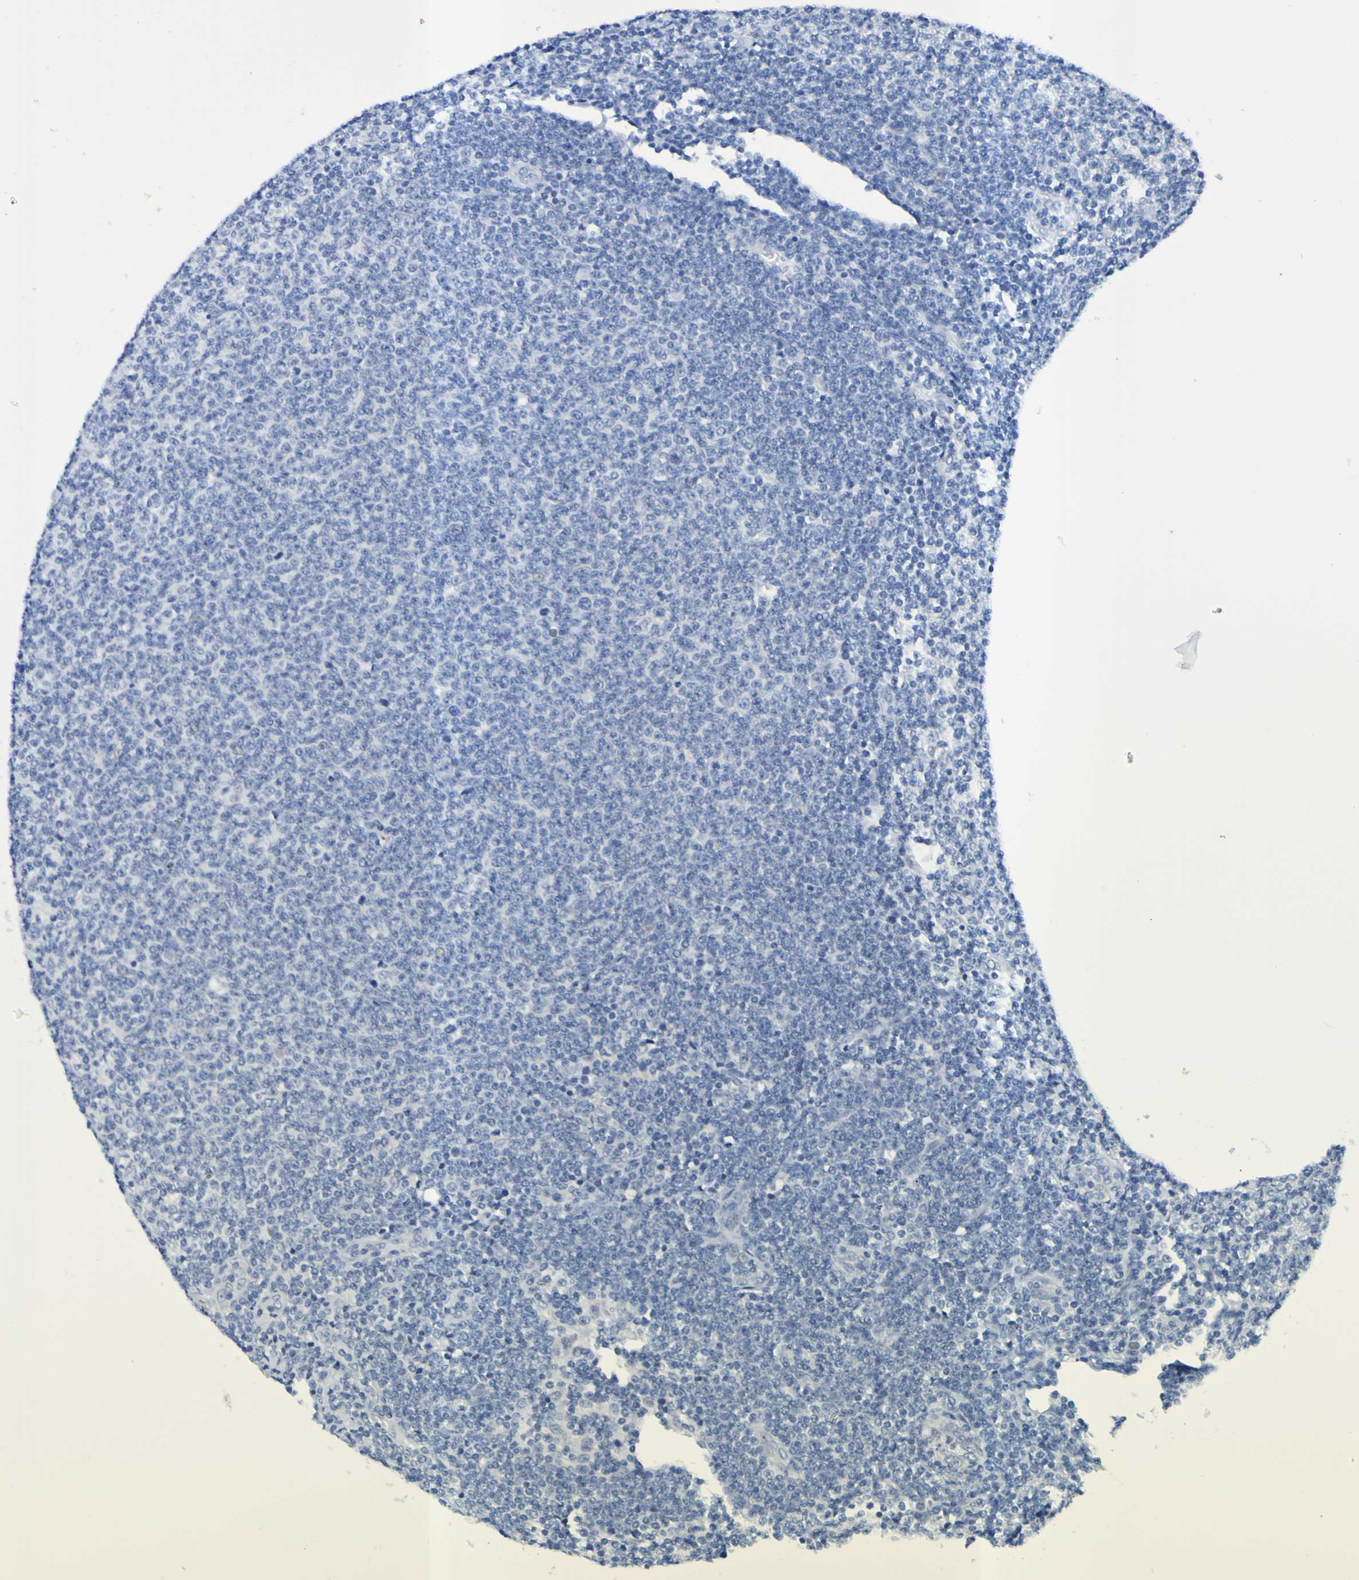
{"staining": {"intensity": "negative", "quantity": "none", "location": "none"}, "tissue": "lymphoma", "cell_type": "Tumor cells", "image_type": "cancer", "snomed": [{"axis": "morphology", "description": "Malignant lymphoma, non-Hodgkin's type, Low grade"}, {"axis": "topography", "description": "Lymph node"}], "caption": "The histopathology image displays no staining of tumor cells in malignant lymphoma, non-Hodgkin's type (low-grade). The staining was performed using DAB (3,3'-diaminobenzidine) to visualize the protein expression in brown, while the nuclei were stained in blue with hematoxylin (Magnification: 20x).", "gene": "VMA21", "patient": {"sex": "male", "age": 66}}